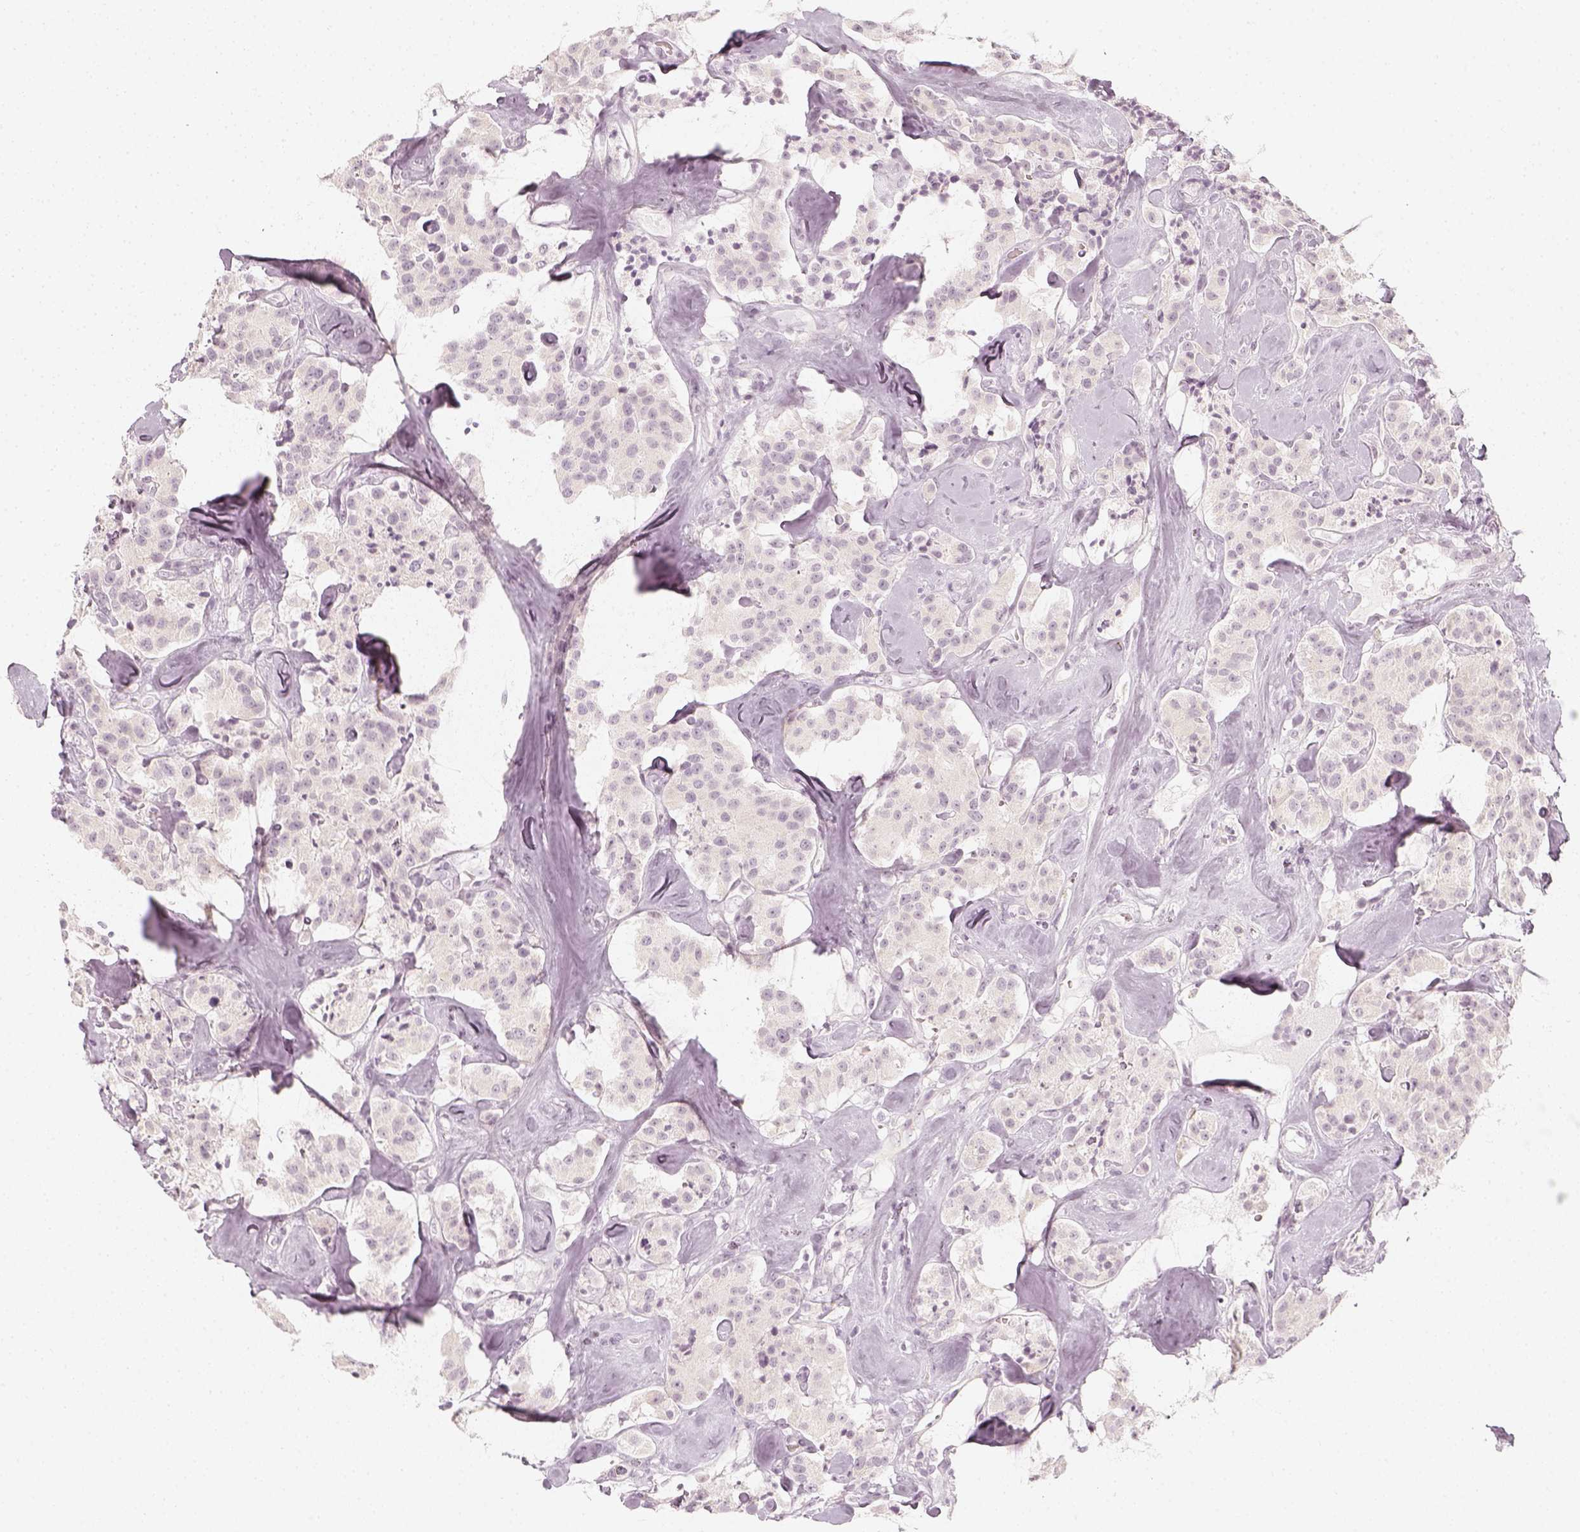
{"staining": {"intensity": "negative", "quantity": "none", "location": "none"}, "tissue": "carcinoid", "cell_type": "Tumor cells", "image_type": "cancer", "snomed": [{"axis": "morphology", "description": "Carcinoid, malignant, NOS"}, {"axis": "topography", "description": "Pancreas"}], "caption": "Carcinoid (malignant) was stained to show a protein in brown. There is no significant positivity in tumor cells.", "gene": "KRT25", "patient": {"sex": "male", "age": 41}}